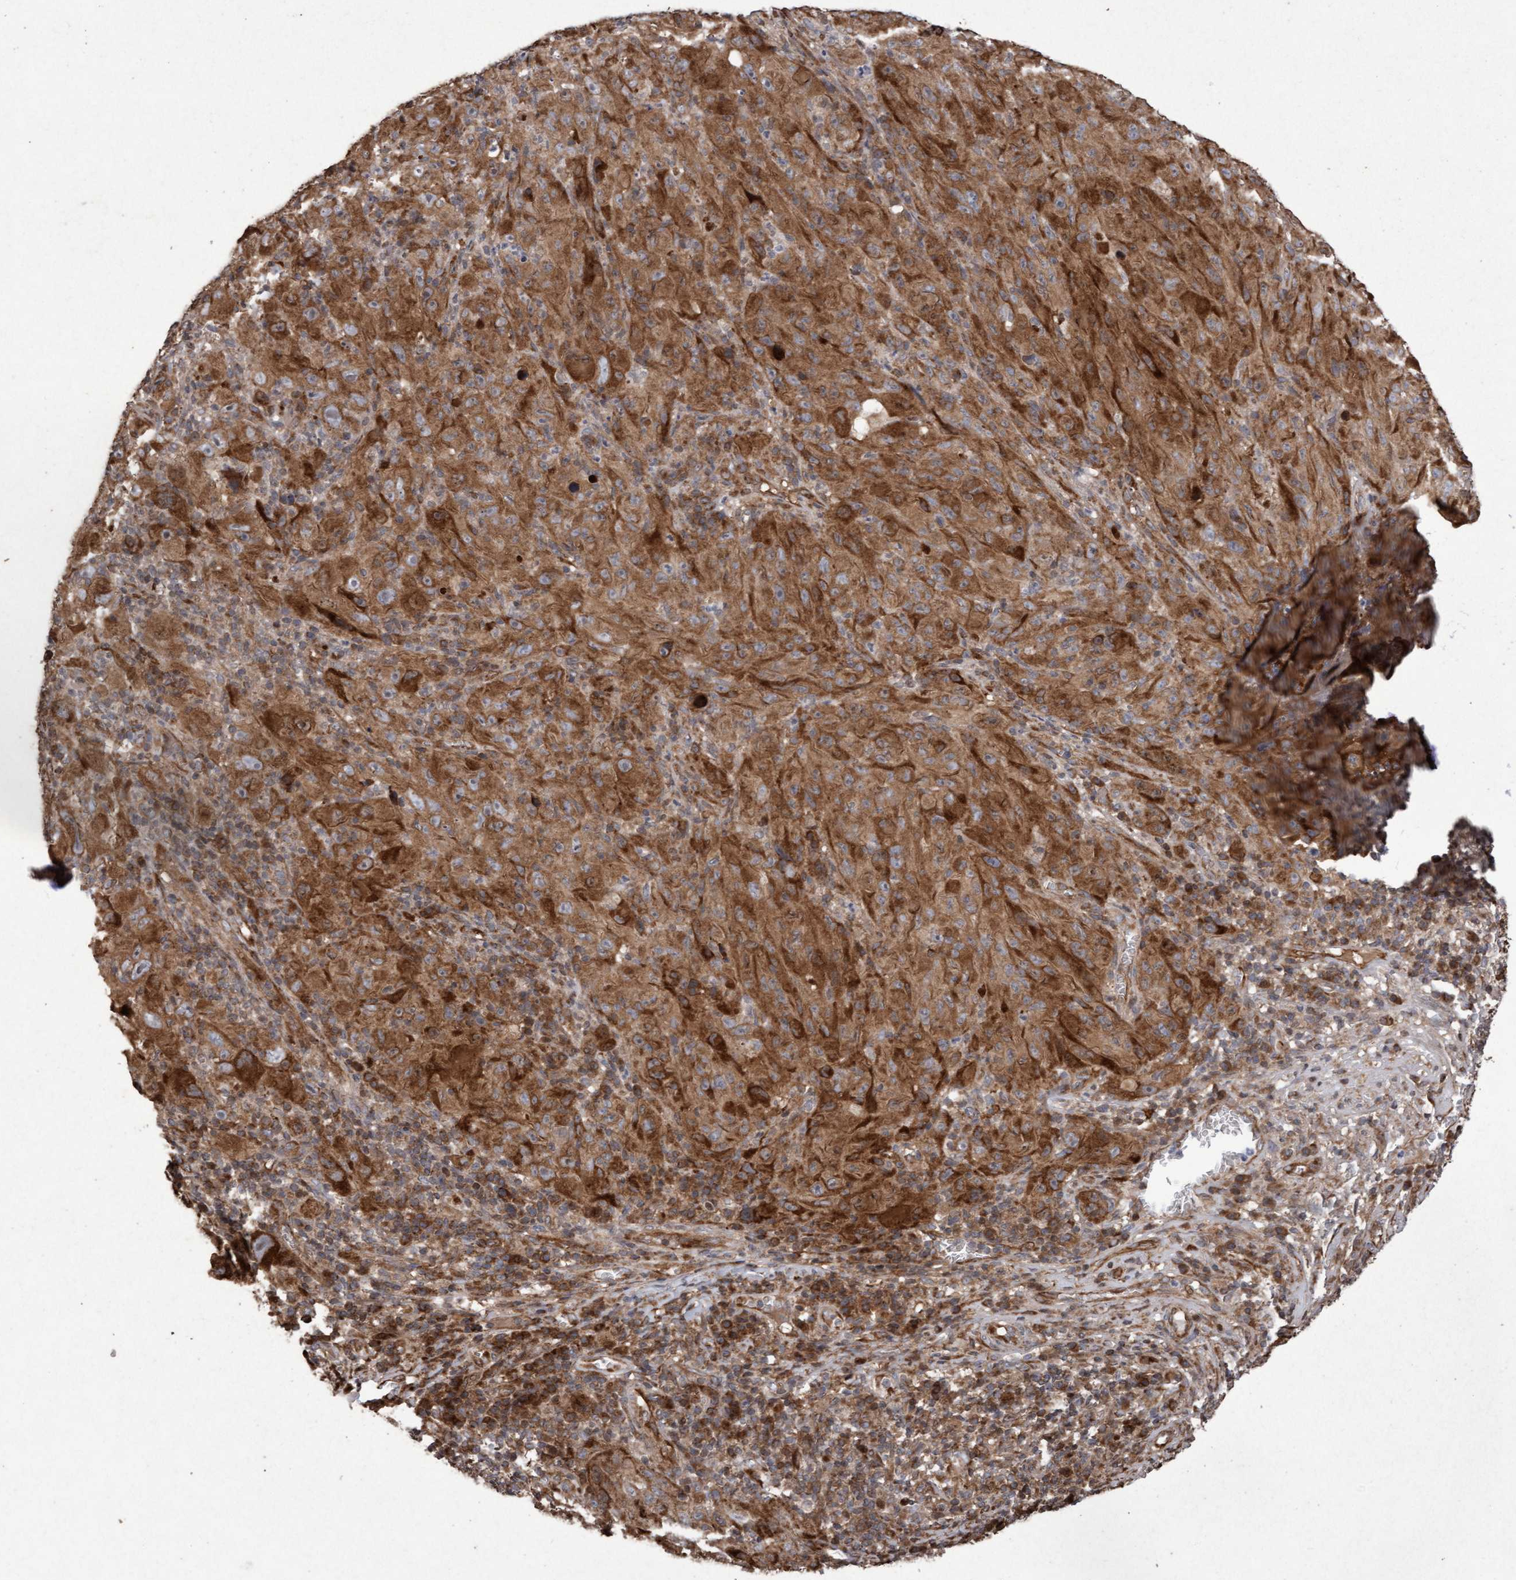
{"staining": {"intensity": "moderate", "quantity": ">75%", "location": "cytoplasmic/membranous"}, "tissue": "melanoma", "cell_type": "Tumor cells", "image_type": "cancer", "snomed": [{"axis": "morphology", "description": "Malignant melanoma, NOS"}, {"axis": "topography", "description": "Skin of head"}], "caption": "Malignant melanoma stained with IHC displays moderate cytoplasmic/membranous expression in about >75% of tumor cells.", "gene": "OSBP2", "patient": {"sex": "male", "age": 96}}